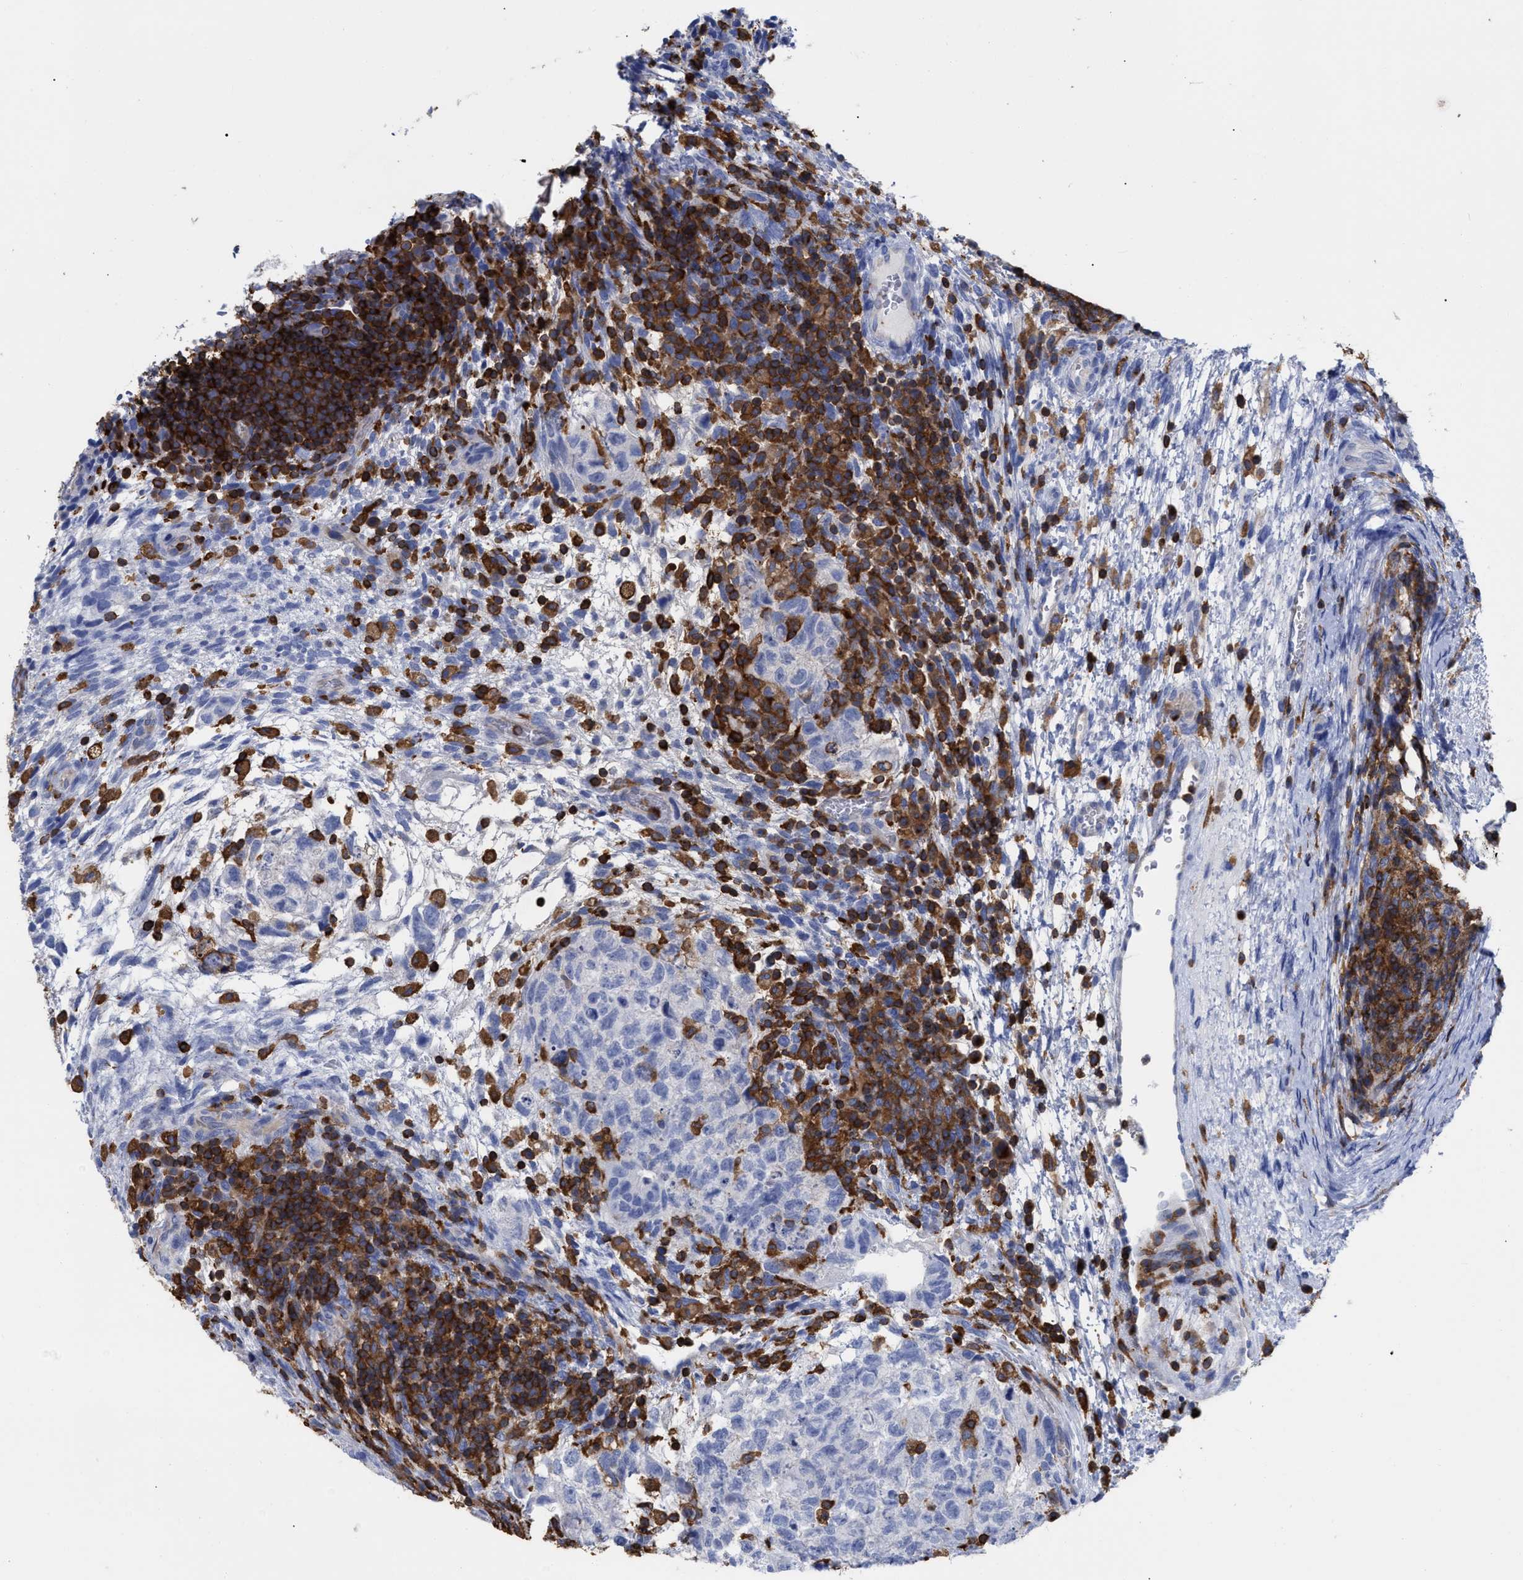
{"staining": {"intensity": "negative", "quantity": "none", "location": "none"}, "tissue": "testis cancer", "cell_type": "Tumor cells", "image_type": "cancer", "snomed": [{"axis": "morphology", "description": "Carcinoma, Embryonal, NOS"}, {"axis": "topography", "description": "Testis"}], "caption": "This is a photomicrograph of IHC staining of testis cancer (embryonal carcinoma), which shows no staining in tumor cells. The staining is performed using DAB (3,3'-diaminobenzidine) brown chromogen with nuclei counter-stained in using hematoxylin.", "gene": "HCLS1", "patient": {"sex": "male", "age": 36}}